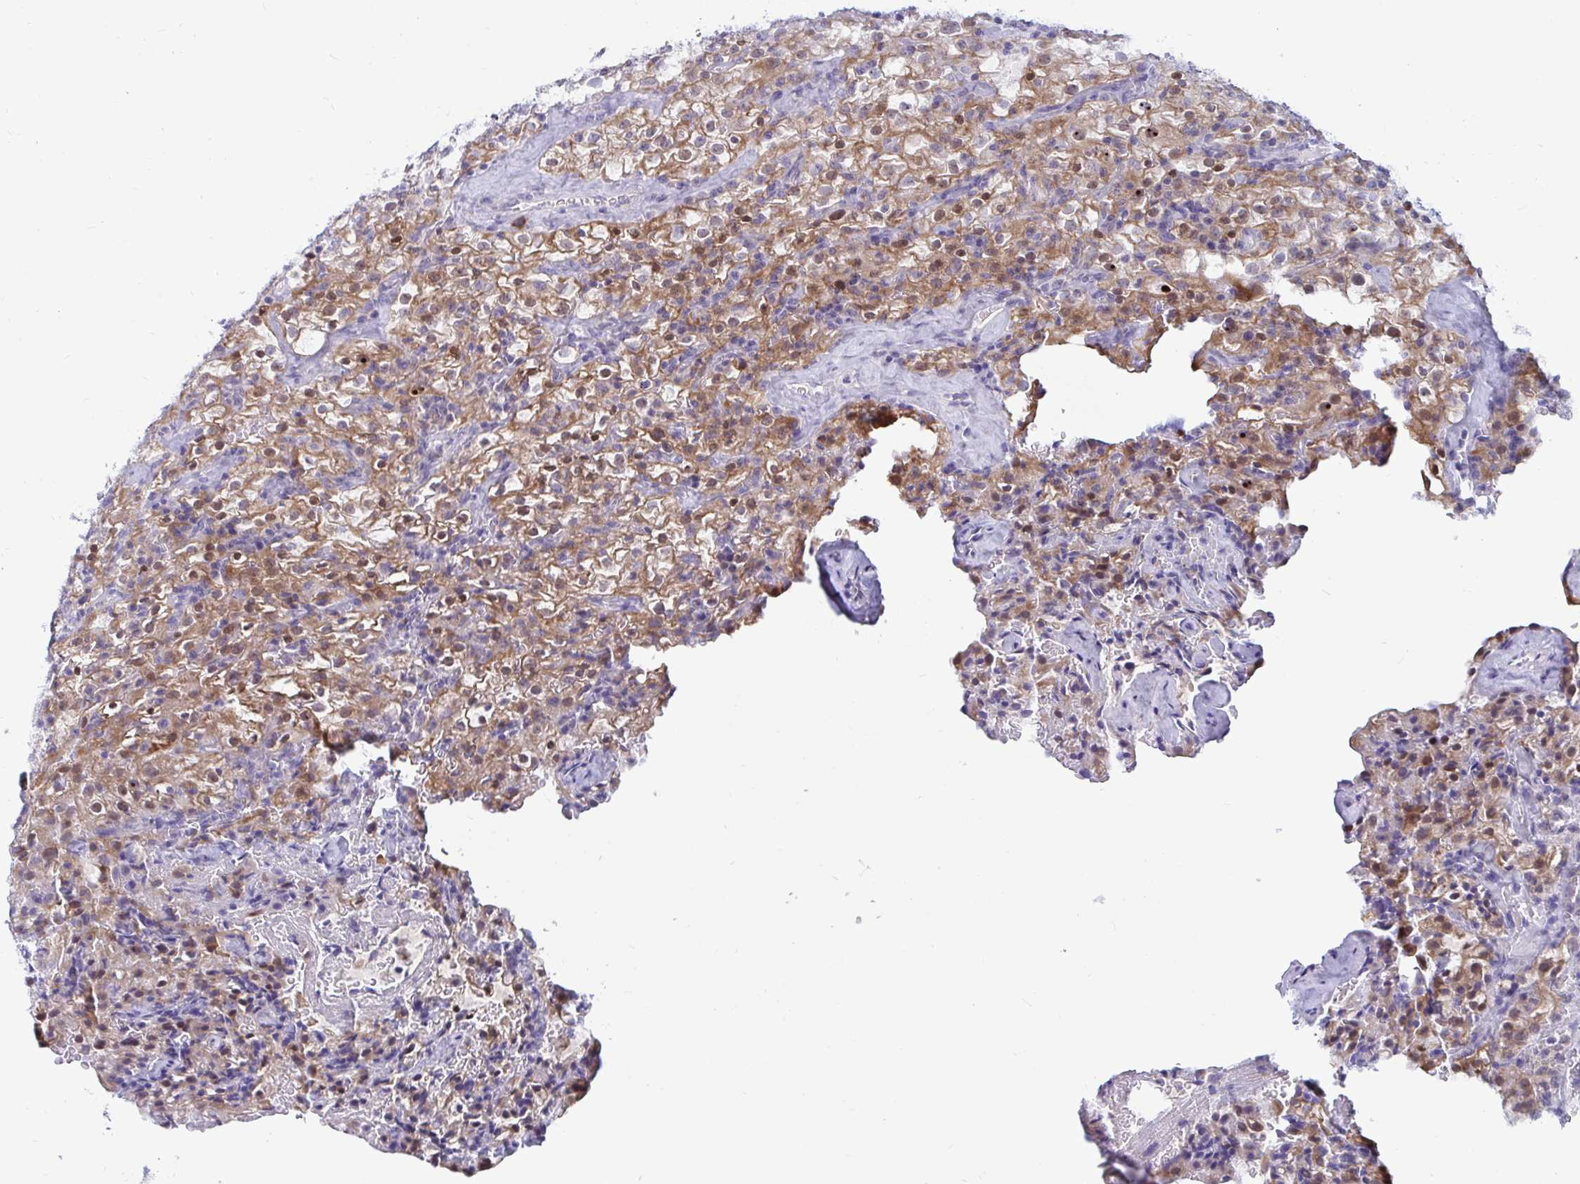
{"staining": {"intensity": "moderate", "quantity": ">75%", "location": "cytoplasmic/membranous,nuclear"}, "tissue": "renal cancer", "cell_type": "Tumor cells", "image_type": "cancer", "snomed": [{"axis": "morphology", "description": "Adenocarcinoma, NOS"}, {"axis": "topography", "description": "Kidney"}], "caption": "IHC of human renal cancer exhibits medium levels of moderate cytoplasmic/membranous and nuclear positivity in approximately >75% of tumor cells.", "gene": "TFPI2", "patient": {"sex": "female", "age": 74}}